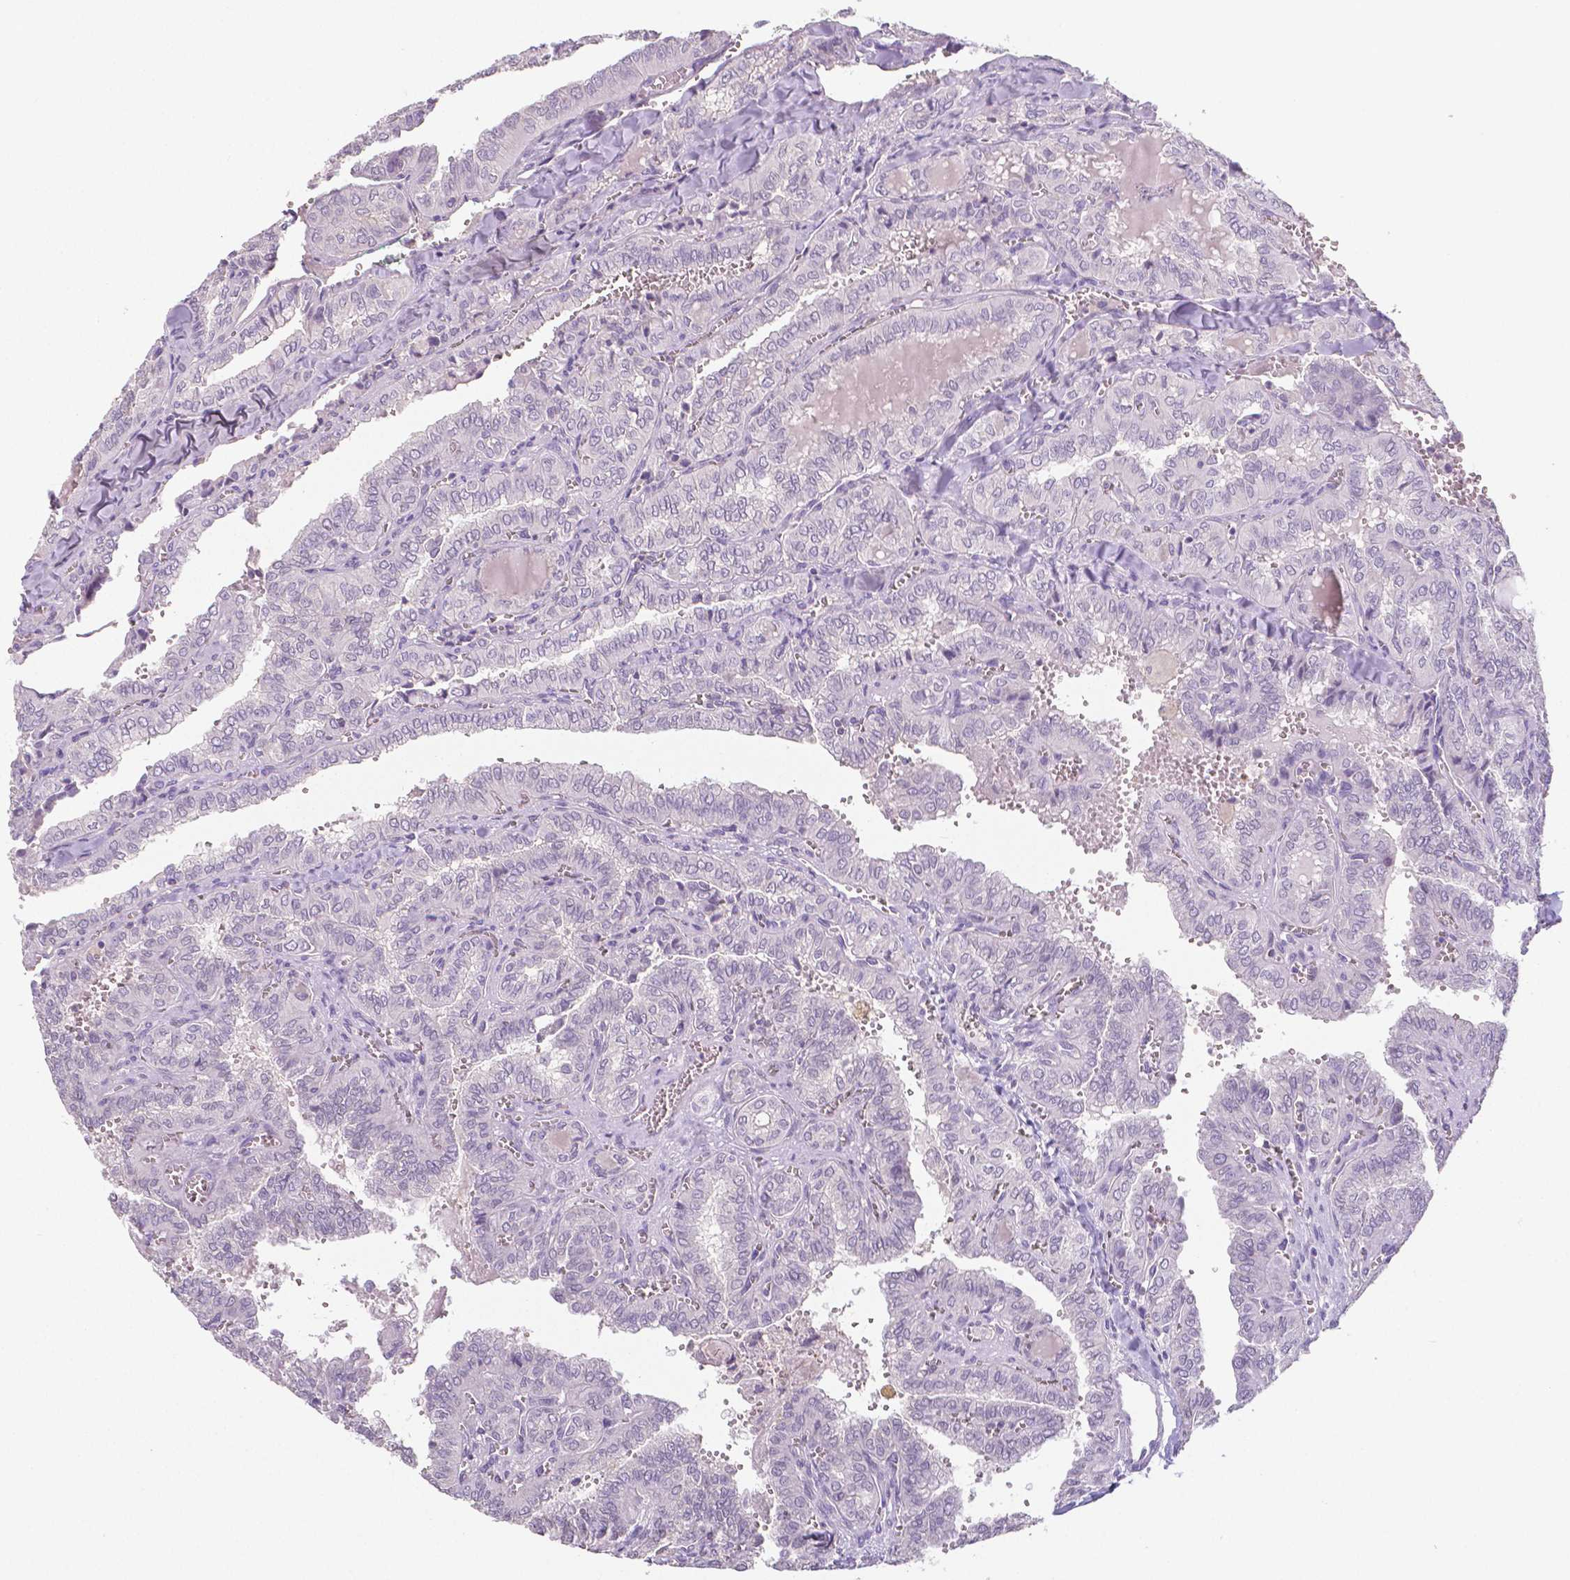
{"staining": {"intensity": "negative", "quantity": "none", "location": "none"}, "tissue": "thyroid cancer", "cell_type": "Tumor cells", "image_type": "cancer", "snomed": [{"axis": "morphology", "description": "Papillary adenocarcinoma, NOS"}, {"axis": "topography", "description": "Thyroid gland"}], "caption": "An image of human thyroid papillary adenocarcinoma is negative for staining in tumor cells. (IHC, brightfield microscopy, high magnification).", "gene": "CRMP1", "patient": {"sex": "female", "age": 41}}